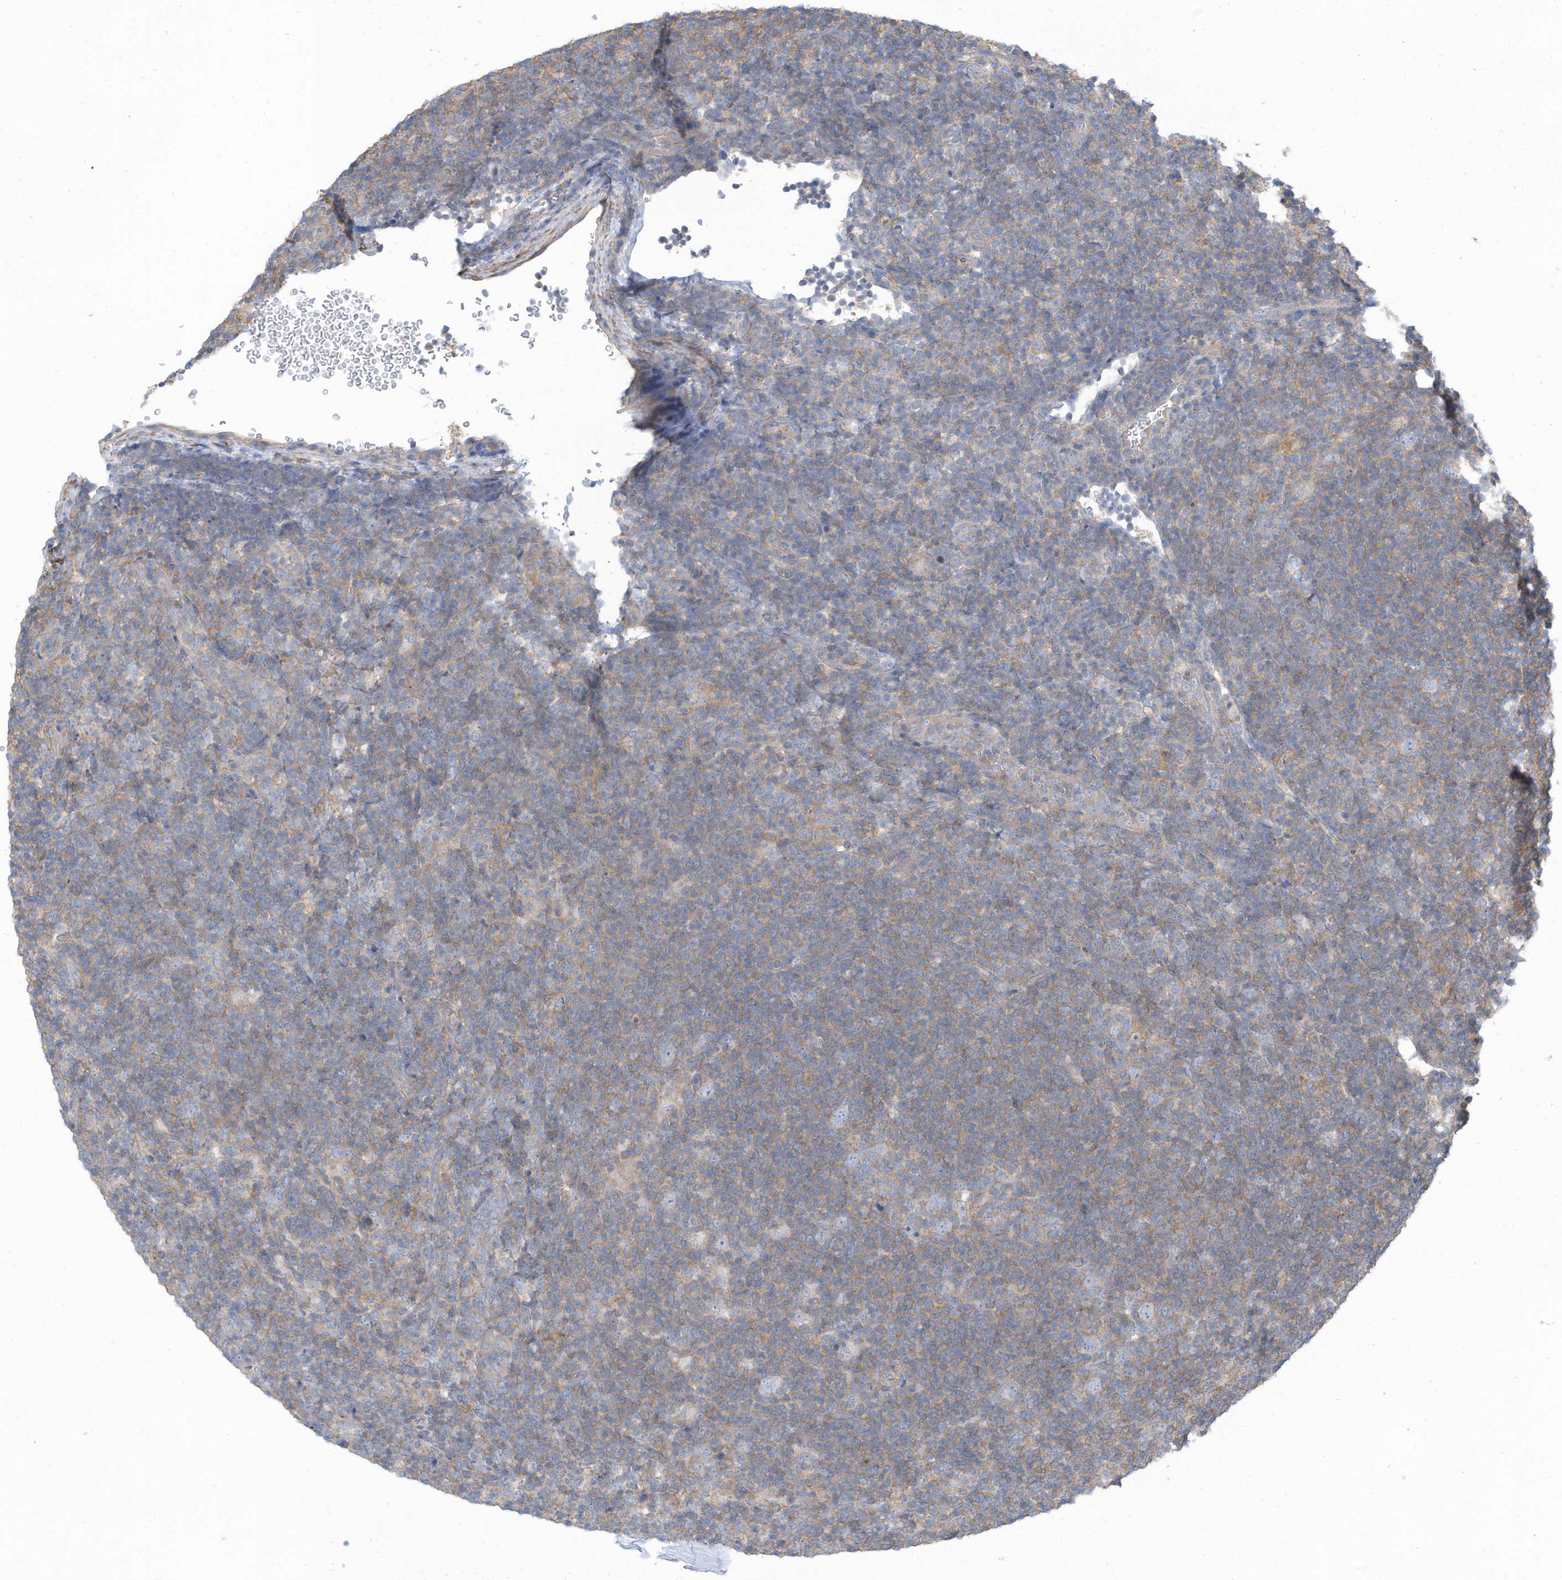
{"staining": {"intensity": "negative", "quantity": "none", "location": "none"}, "tissue": "lymphoma", "cell_type": "Tumor cells", "image_type": "cancer", "snomed": [{"axis": "morphology", "description": "Hodgkin's disease, NOS"}, {"axis": "topography", "description": "Lymph node"}], "caption": "Tumor cells are negative for brown protein staining in Hodgkin's disease.", "gene": "ZNF846", "patient": {"sex": "female", "age": 57}}